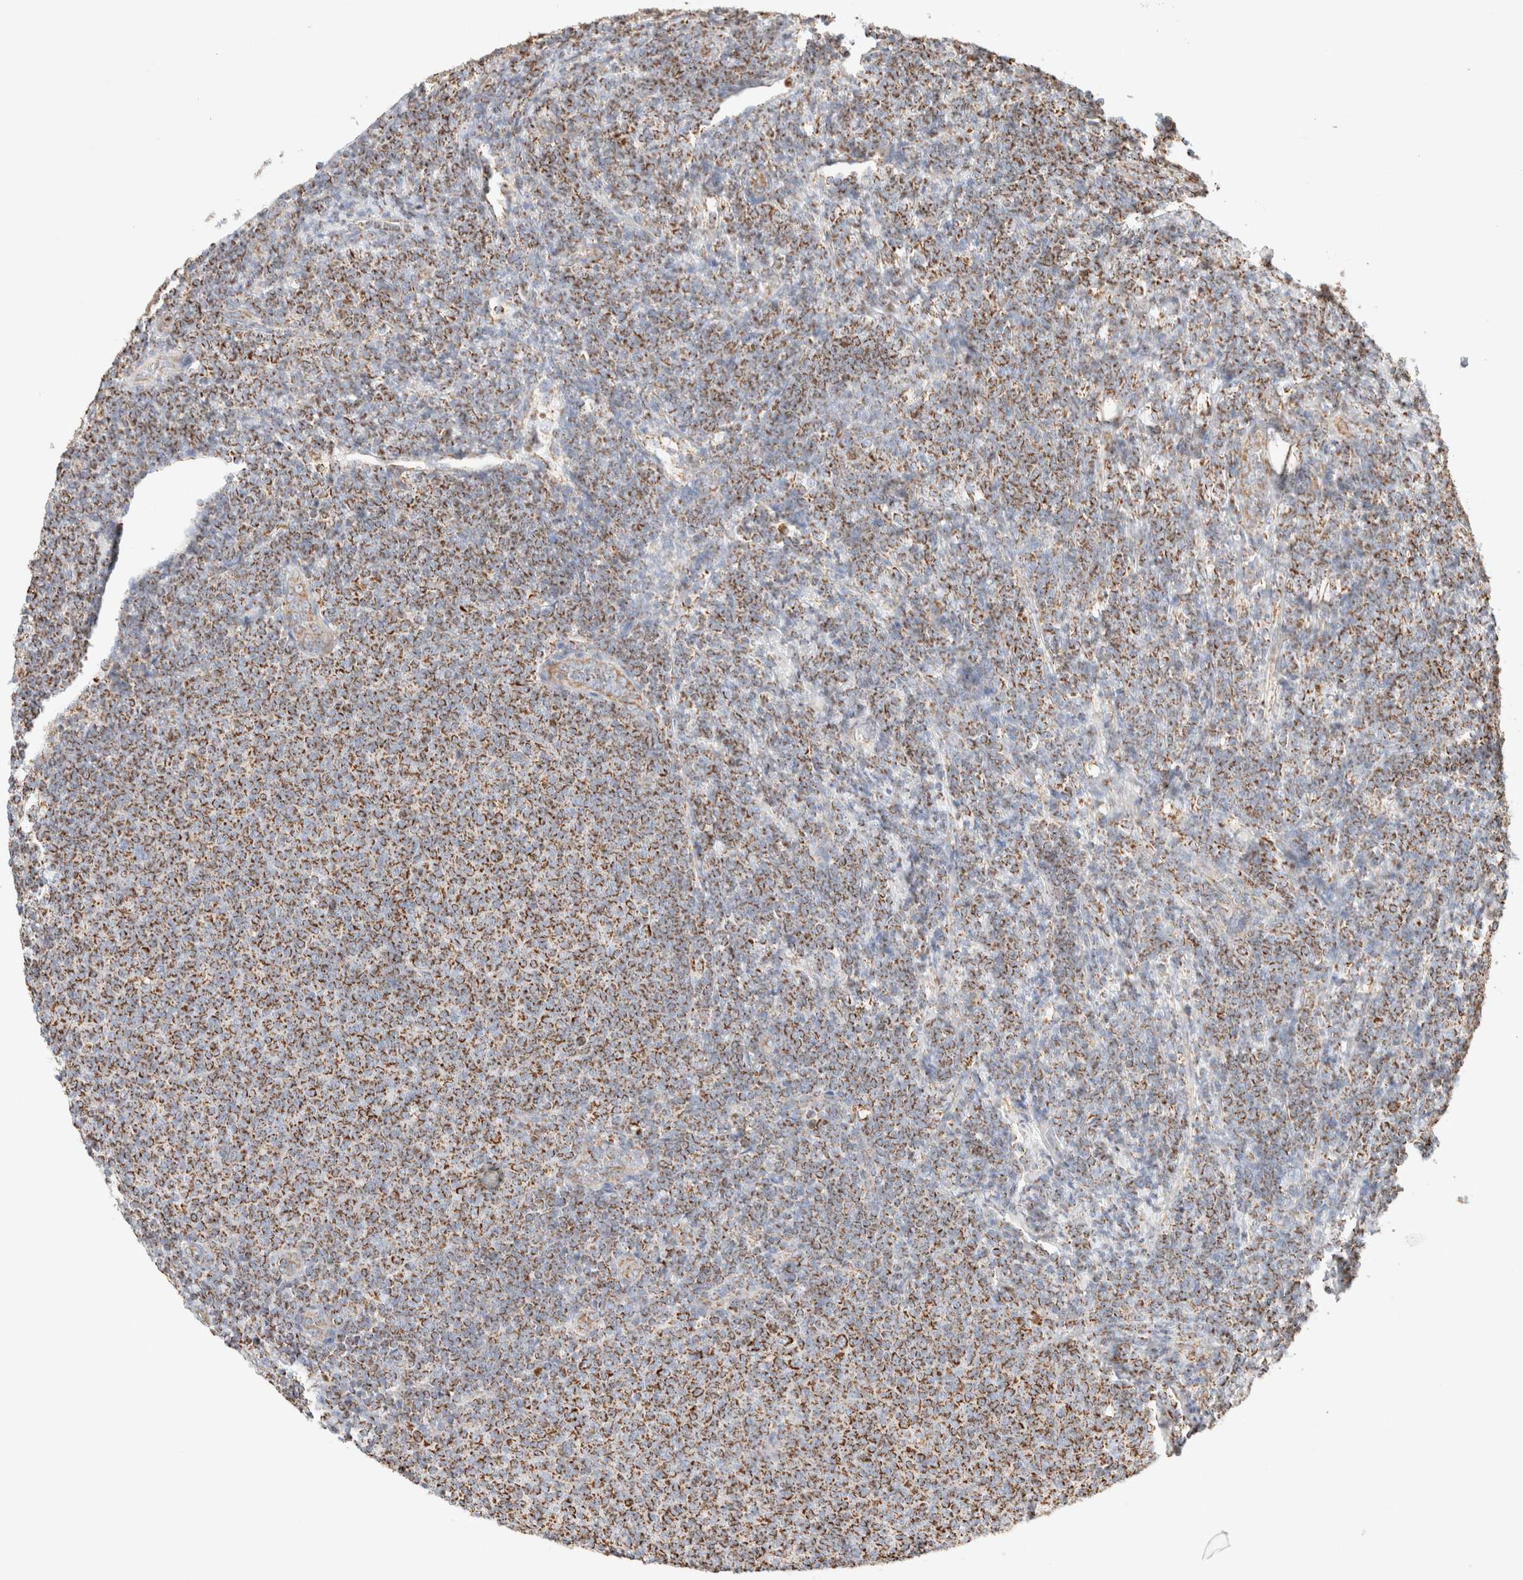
{"staining": {"intensity": "weak", "quantity": "25%-75%", "location": "cytoplasmic/membranous"}, "tissue": "lymphoma", "cell_type": "Tumor cells", "image_type": "cancer", "snomed": [{"axis": "morphology", "description": "Malignant lymphoma, non-Hodgkin's type, Low grade"}, {"axis": "topography", "description": "Lymph node"}], "caption": "This histopathology image displays IHC staining of human lymphoma, with low weak cytoplasmic/membranous staining in approximately 25%-75% of tumor cells.", "gene": "PHB2", "patient": {"sex": "male", "age": 66}}